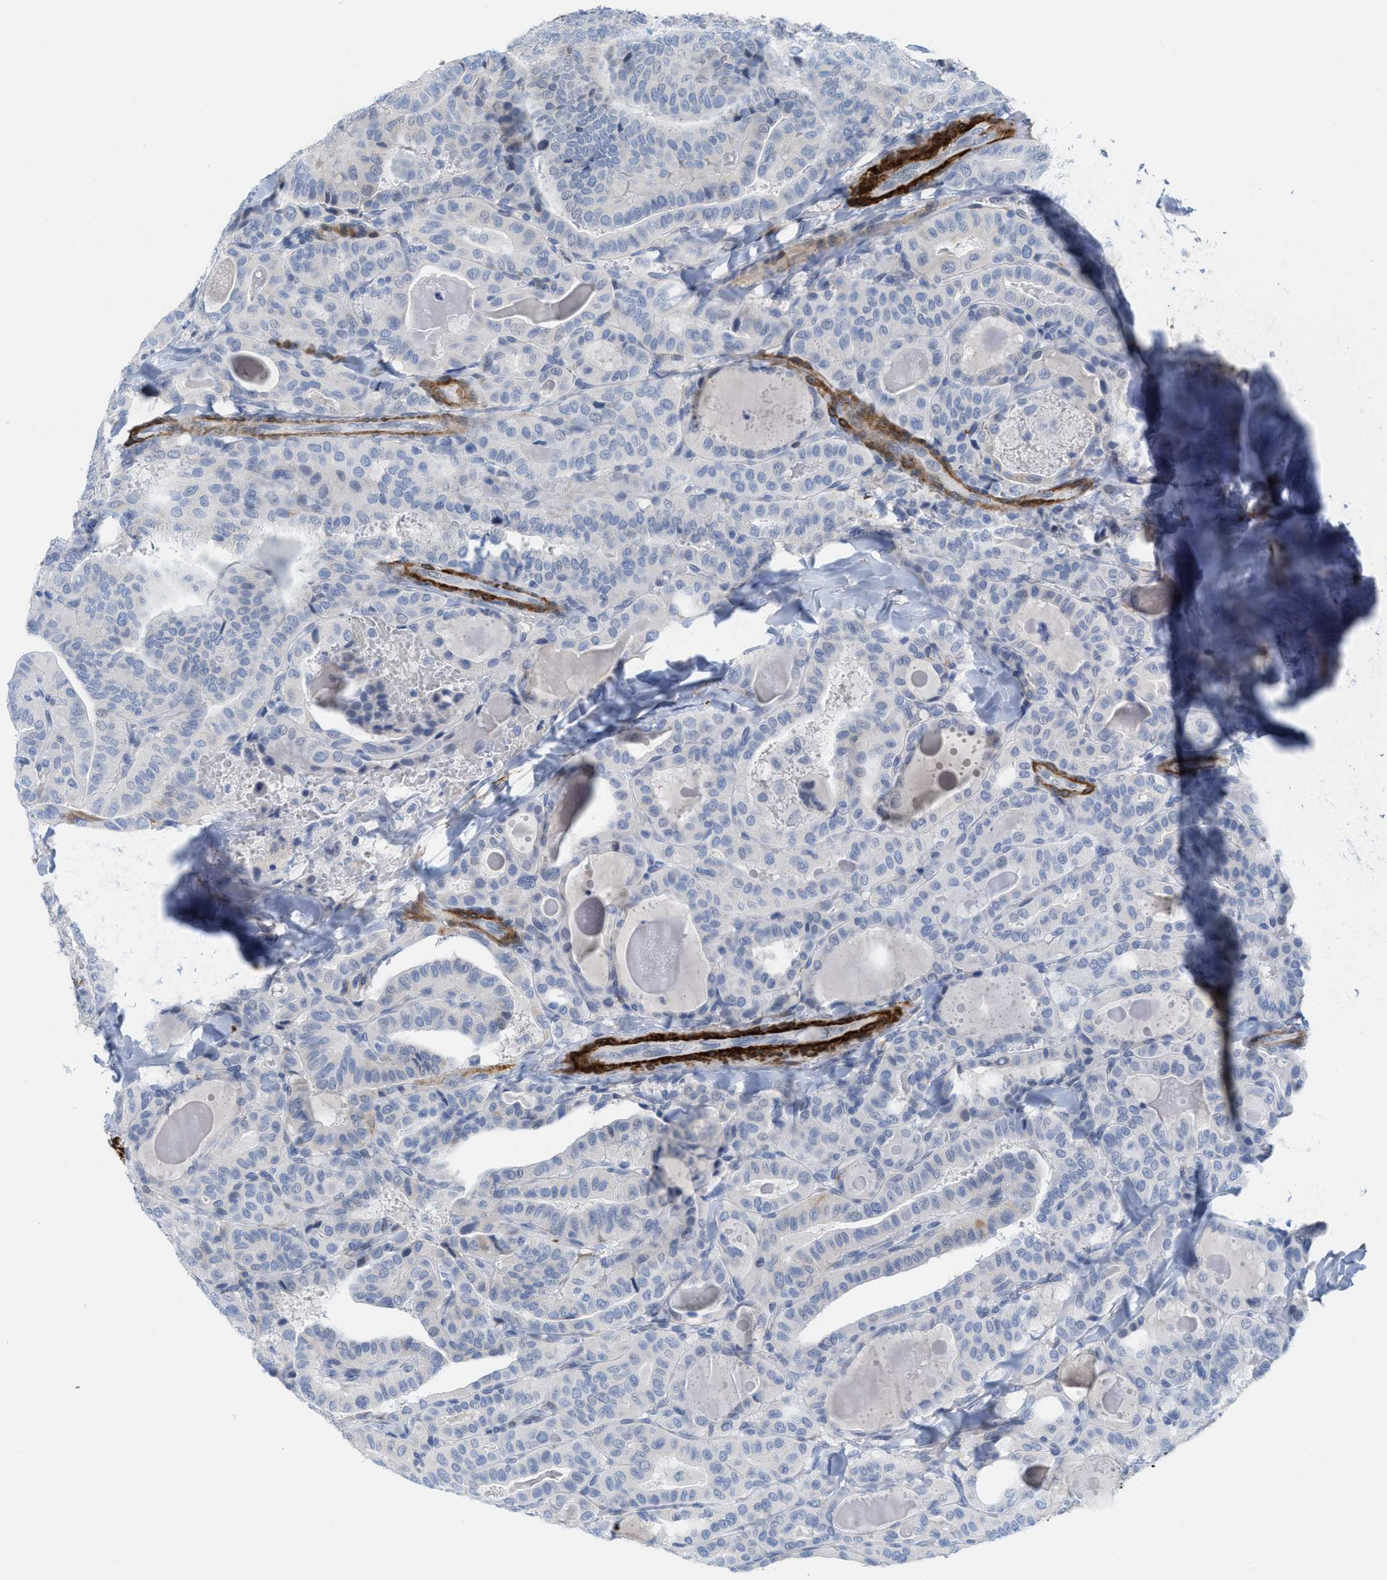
{"staining": {"intensity": "negative", "quantity": "none", "location": "none"}, "tissue": "thyroid cancer", "cell_type": "Tumor cells", "image_type": "cancer", "snomed": [{"axis": "morphology", "description": "Papillary adenocarcinoma, NOS"}, {"axis": "topography", "description": "Thyroid gland"}], "caption": "DAB immunohistochemical staining of human thyroid papillary adenocarcinoma shows no significant staining in tumor cells.", "gene": "TAGLN", "patient": {"sex": "male", "age": 77}}